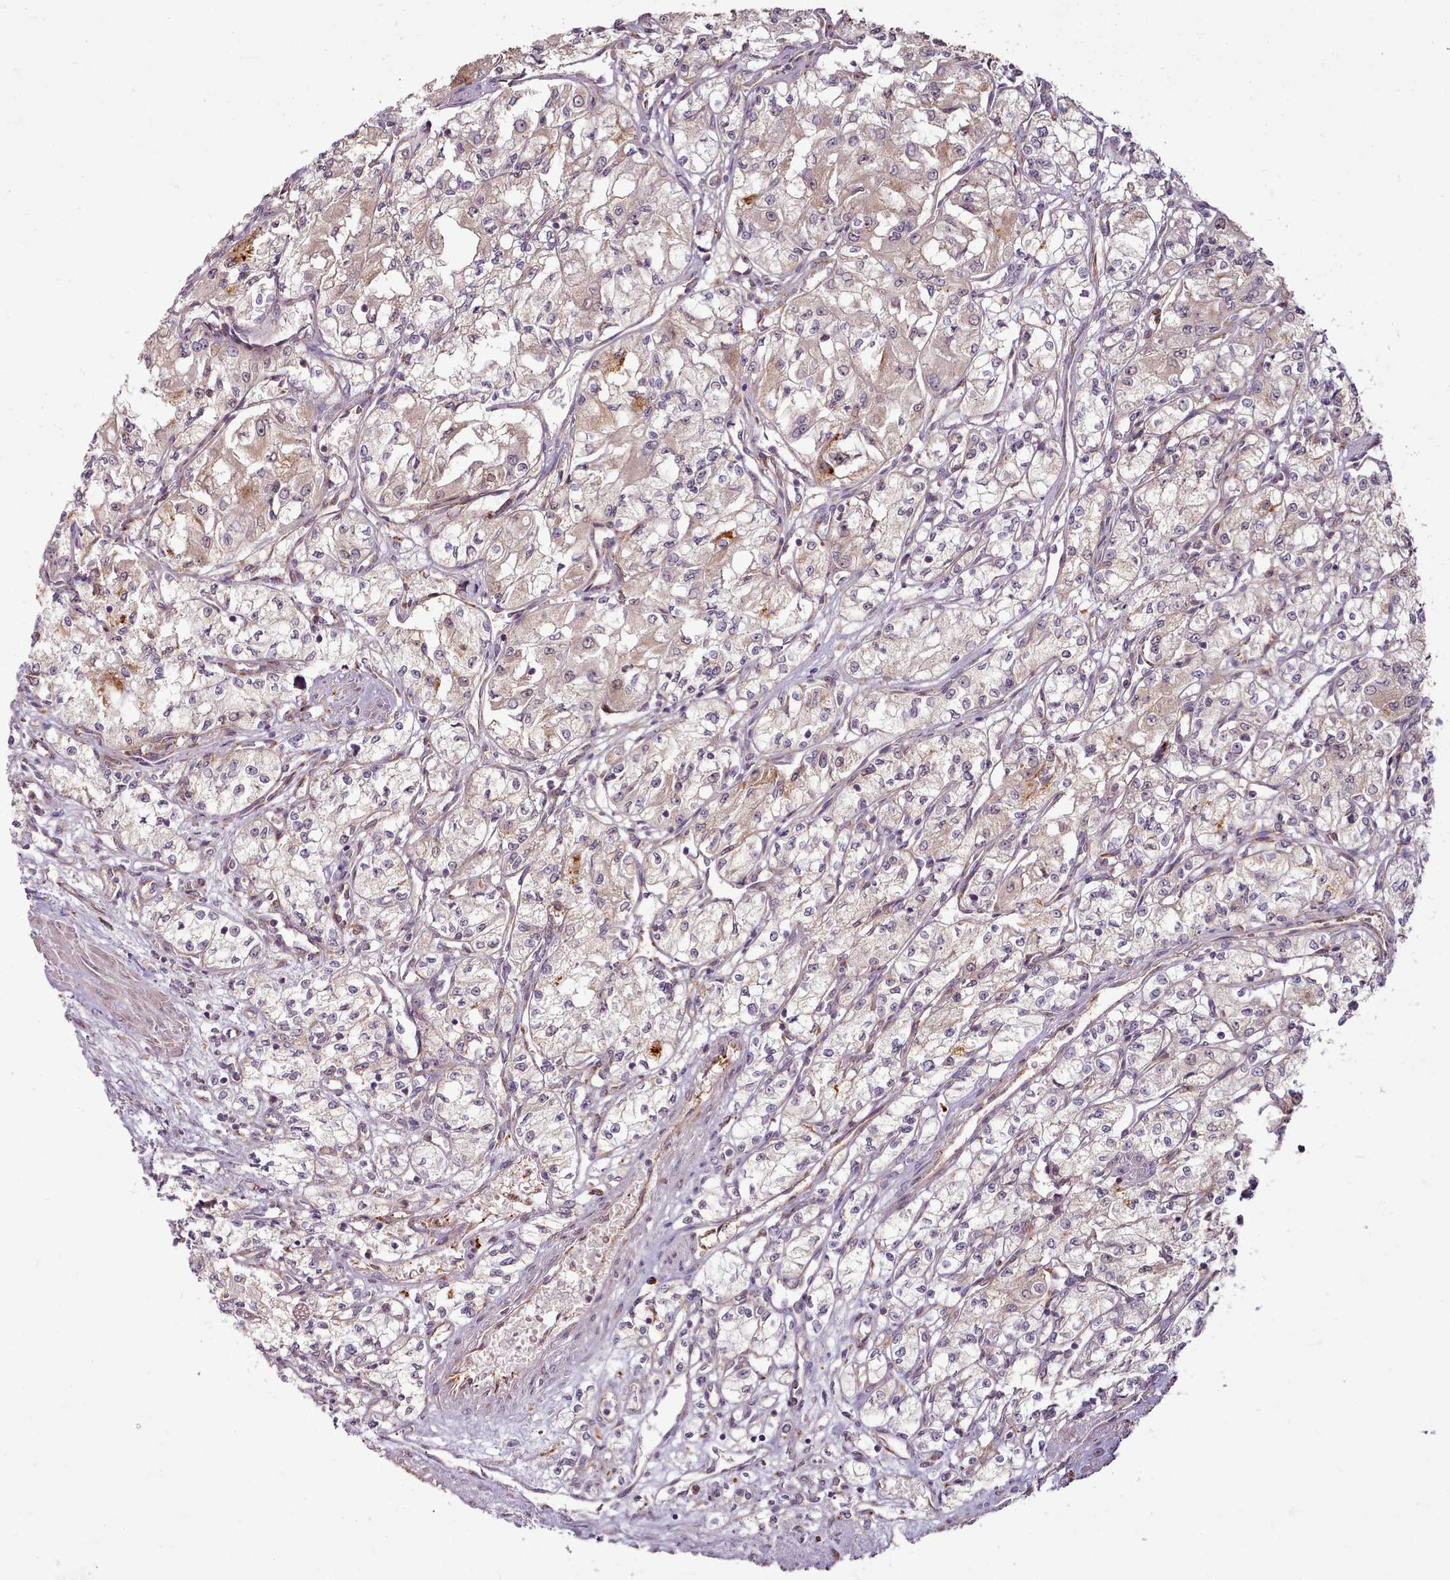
{"staining": {"intensity": "negative", "quantity": "none", "location": "none"}, "tissue": "renal cancer", "cell_type": "Tumor cells", "image_type": "cancer", "snomed": [{"axis": "morphology", "description": "Adenocarcinoma, NOS"}, {"axis": "topography", "description": "Kidney"}], "caption": "A micrograph of renal cancer (adenocarcinoma) stained for a protein exhibits no brown staining in tumor cells.", "gene": "C1QTNF5", "patient": {"sex": "male", "age": 59}}